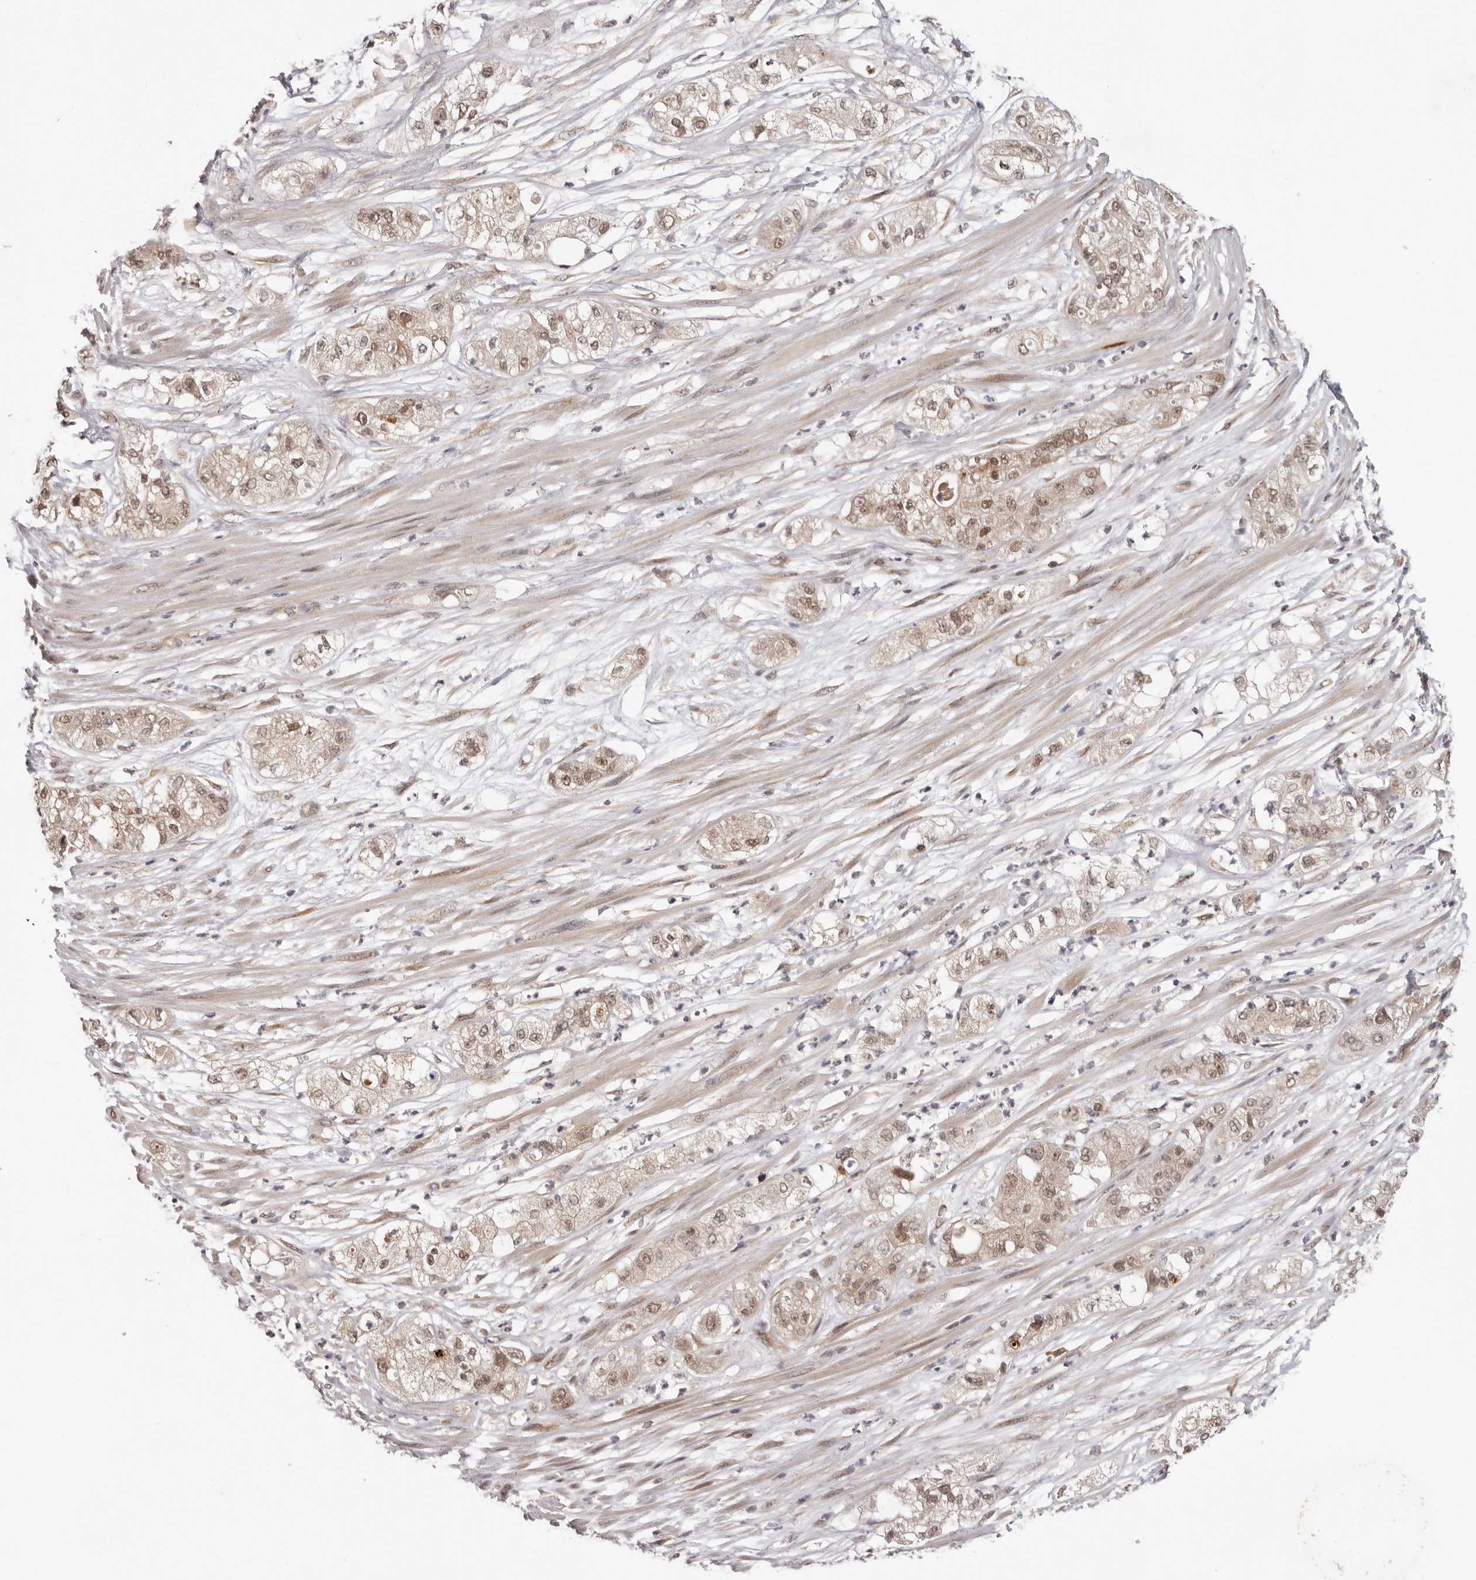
{"staining": {"intensity": "moderate", "quantity": ">75%", "location": "cytoplasmic/membranous,nuclear"}, "tissue": "pancreatic cancer", "cell_type": "Tumor cells", "image_type": "cancer", "snomed": [{"axis": "morphology", "description": "Adenocarcinoma, NOS"}, {"axis": "topography", "description": "Pancreas"}], "caption": "Pancreatic cancer stained with a protein marker displays moderate staining in tumor cells.", "gene": "TBX5", "patient": {"sex": "female", "age": 78}}